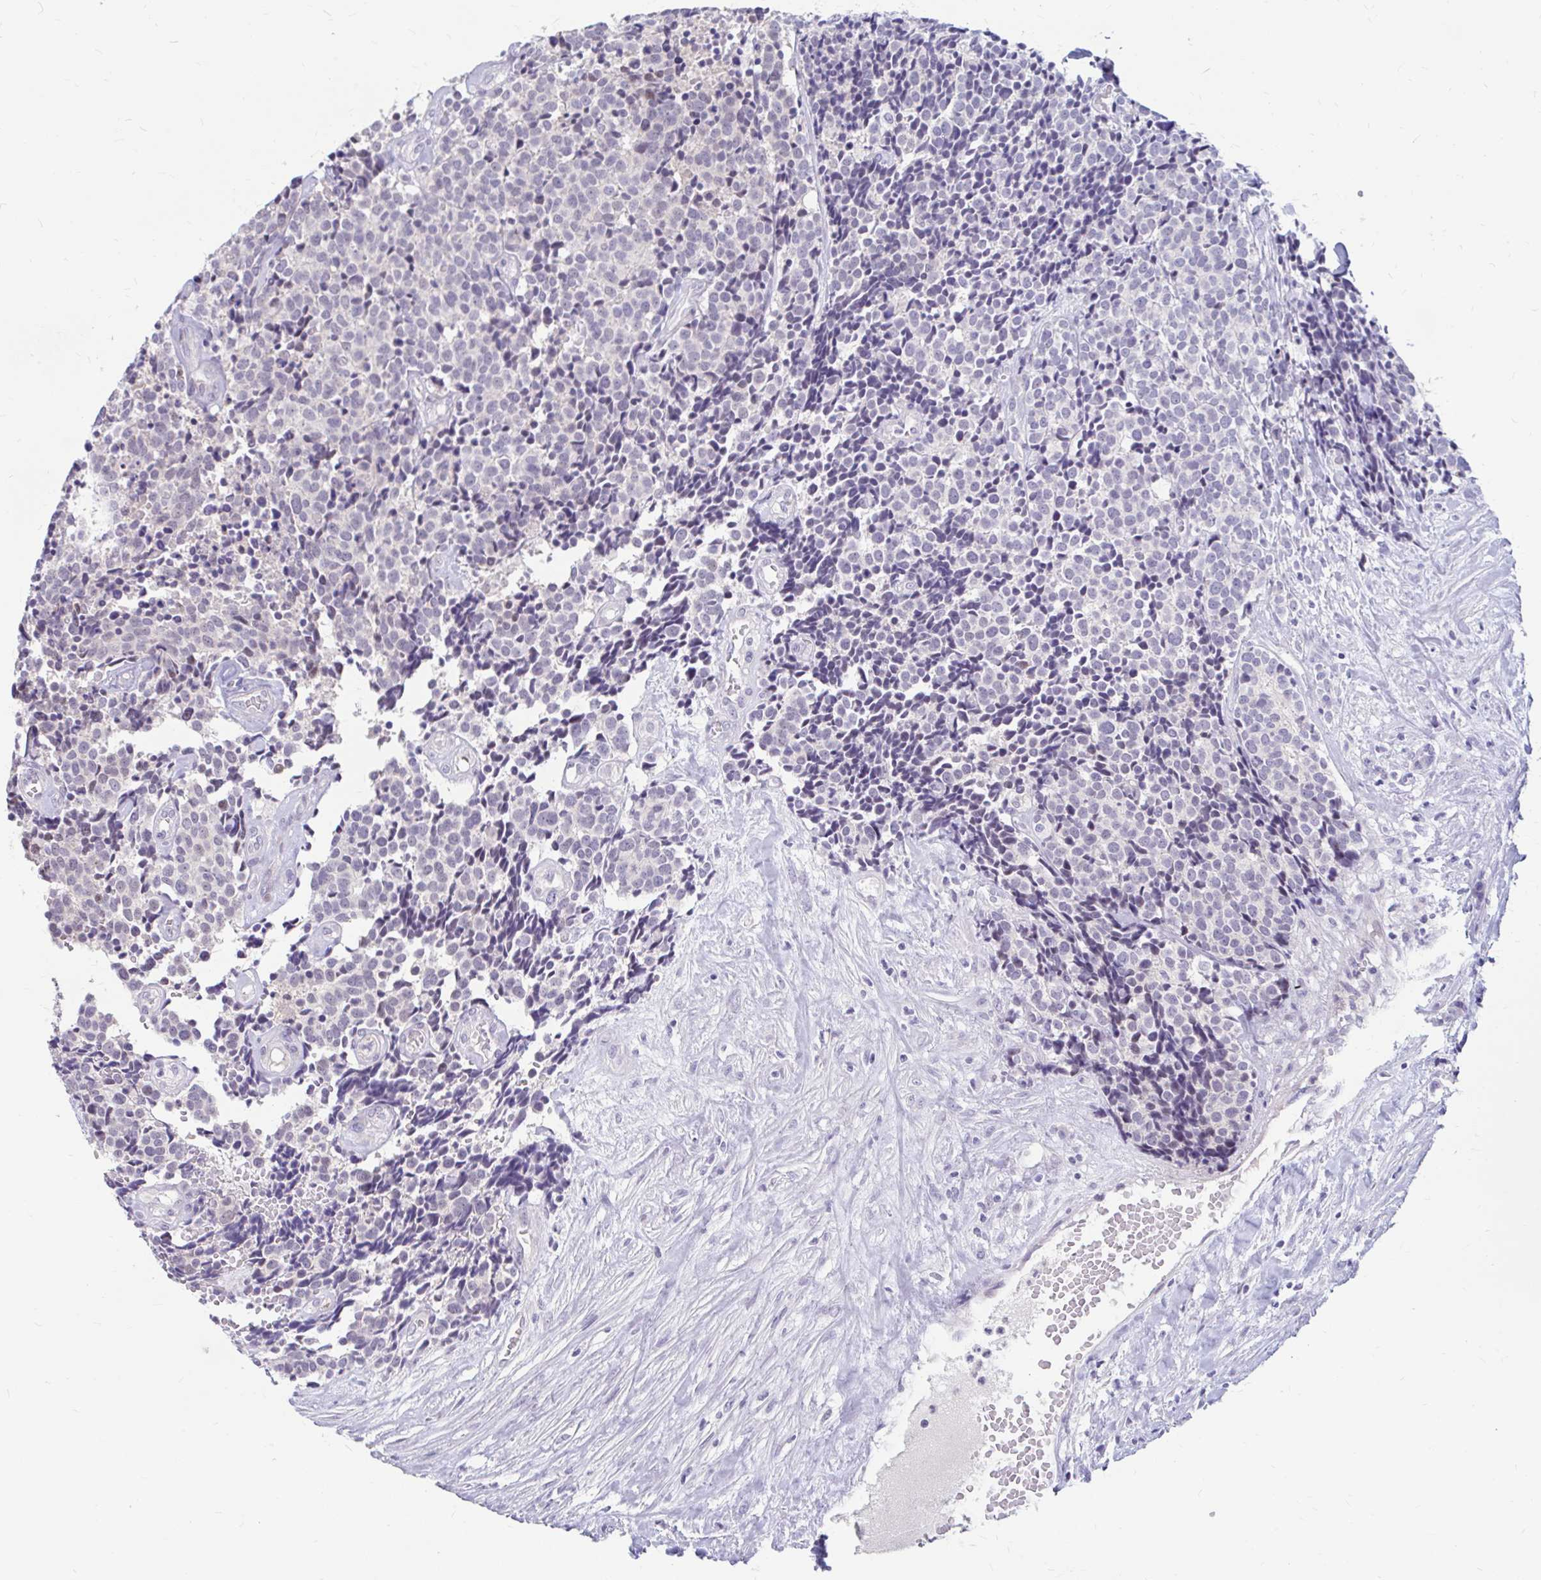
{"staining": {"intensity": "weak", "quantity": "<25%", "location": "nuclear"}, "tissue": "carcinoid", "cell_type": "Tumor cells", "image_type": "cancer", "snomed": [{"axis": "morphology", "description": "Carcinoid, malignant, NOS"}, {"axis": "topography", "description": "Skin"}], "caption": "An IHC photomicrograph of carcinoid (malignant) is shown. There is no staining in tumor cells of carcinoid (malignant).", "gene": "RGS16", "patient": {"sex": "female", "age": 79}}